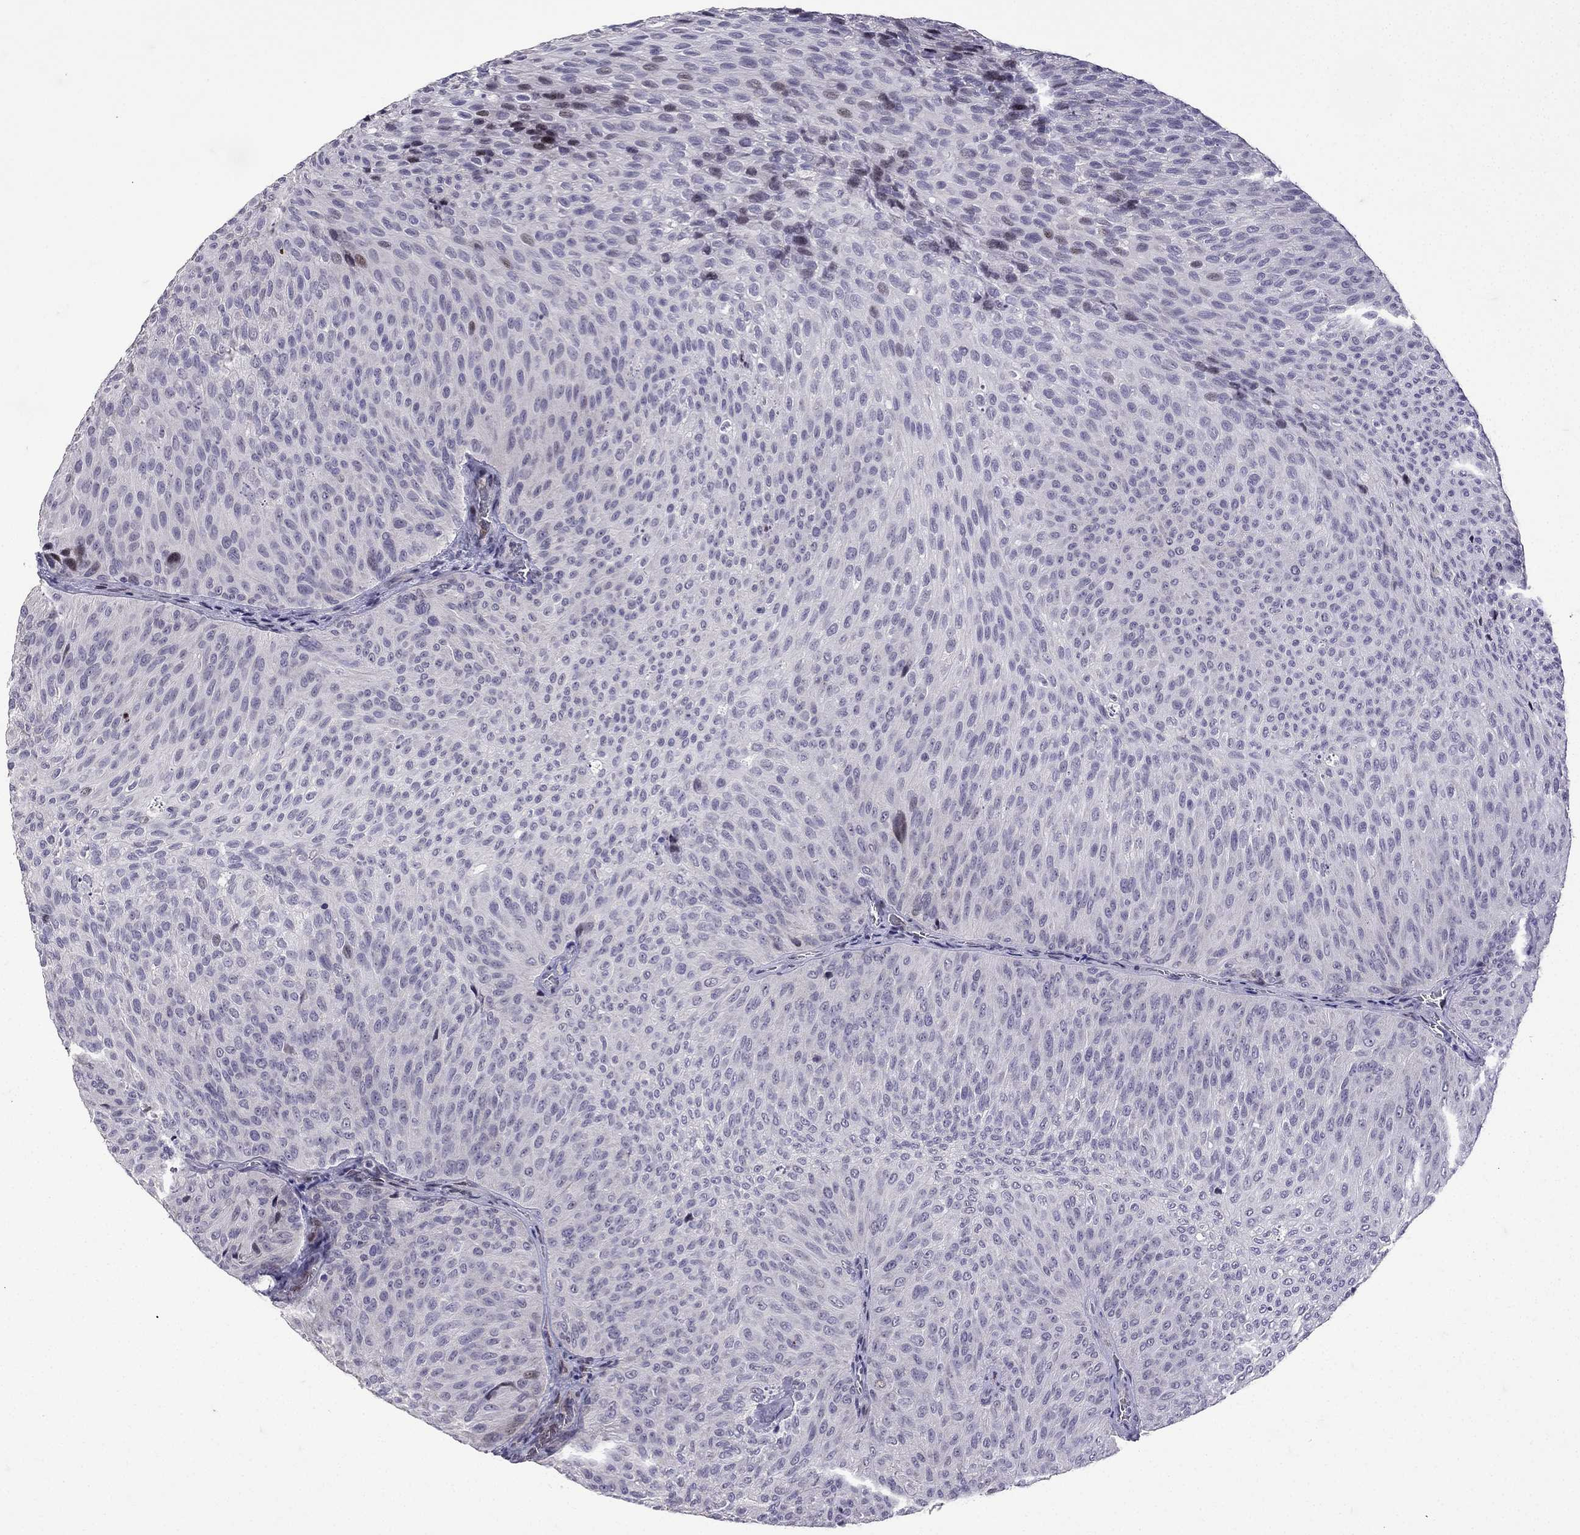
{"staining": {"intensity": "negative", "quantity": "none", "location": "none"}, "tissue": "urothelial cancer", "cell_type": "Tumor cells", "image_type": "cancer", "snomed": [{"axis": "morphology", "description": "Urothelial carcinoma, Low grade"}, {"axis": "topography", "description": "Urinary bladder"}], "caption": "Image shows no protein expression in tumor cells of urothelial carcinoma (low-grade) tissue.", "gene": "TTN", "patient": {"sex": "male", "age": 78}}